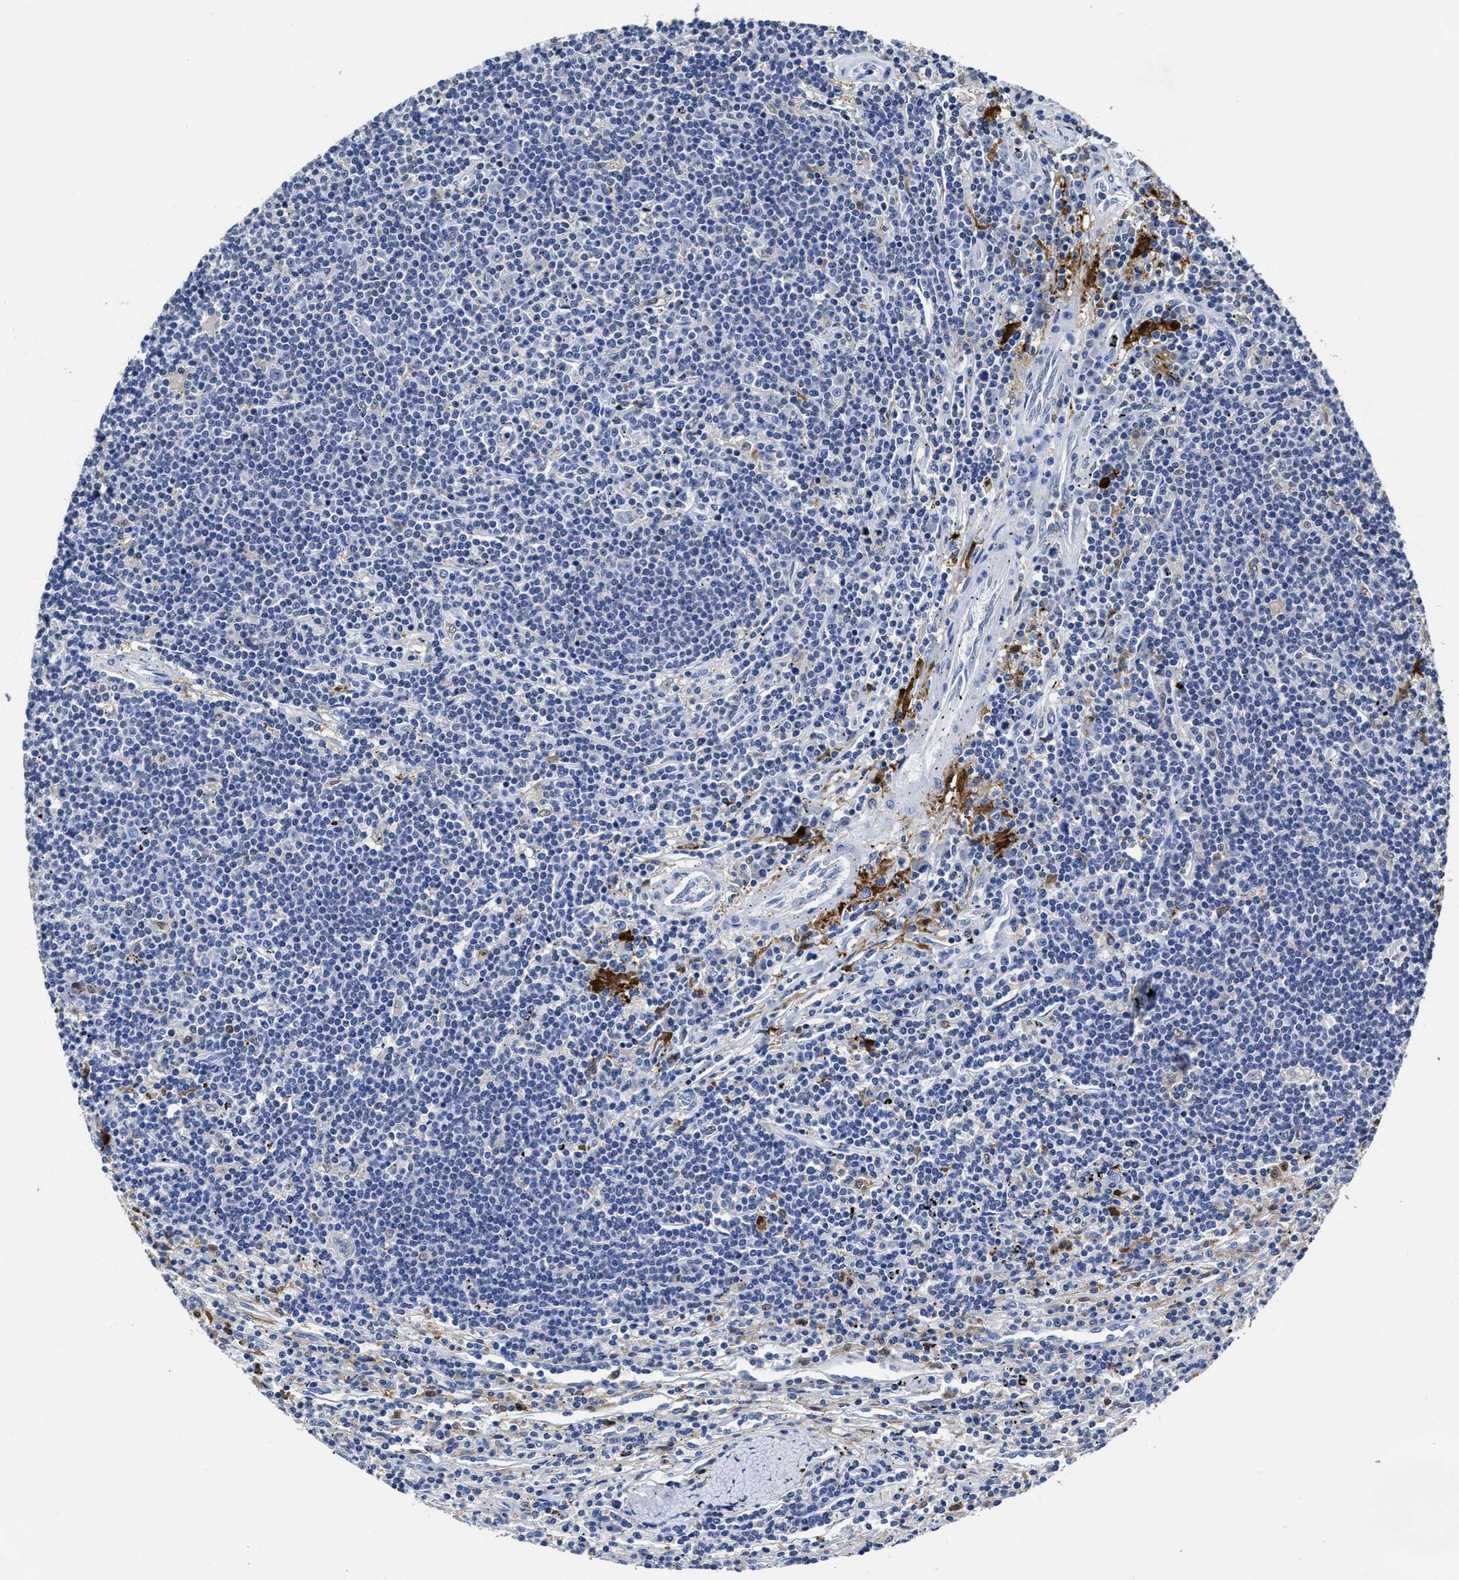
{"staining": {"intensity": "negative", "quantity": "none", "location": "none"}, "tissue": "lymphoma", "cell_type": "Tumor cells", "image_type": "cancer", "snomed": [{"axis": "morphology", "description": "Malignant lymphoma, non-Hodgkin's type, Low grade"}, {"axis": "topography", "description": "Spleen"}], "caption": "Immunohistochemical staining of malignant lymphoma, non-Hodgkin's type (low-grade) shows no significant expression in tumor cells.", "gene": "PRPF4B", "patient": {"sex": "male", "age": 76}}